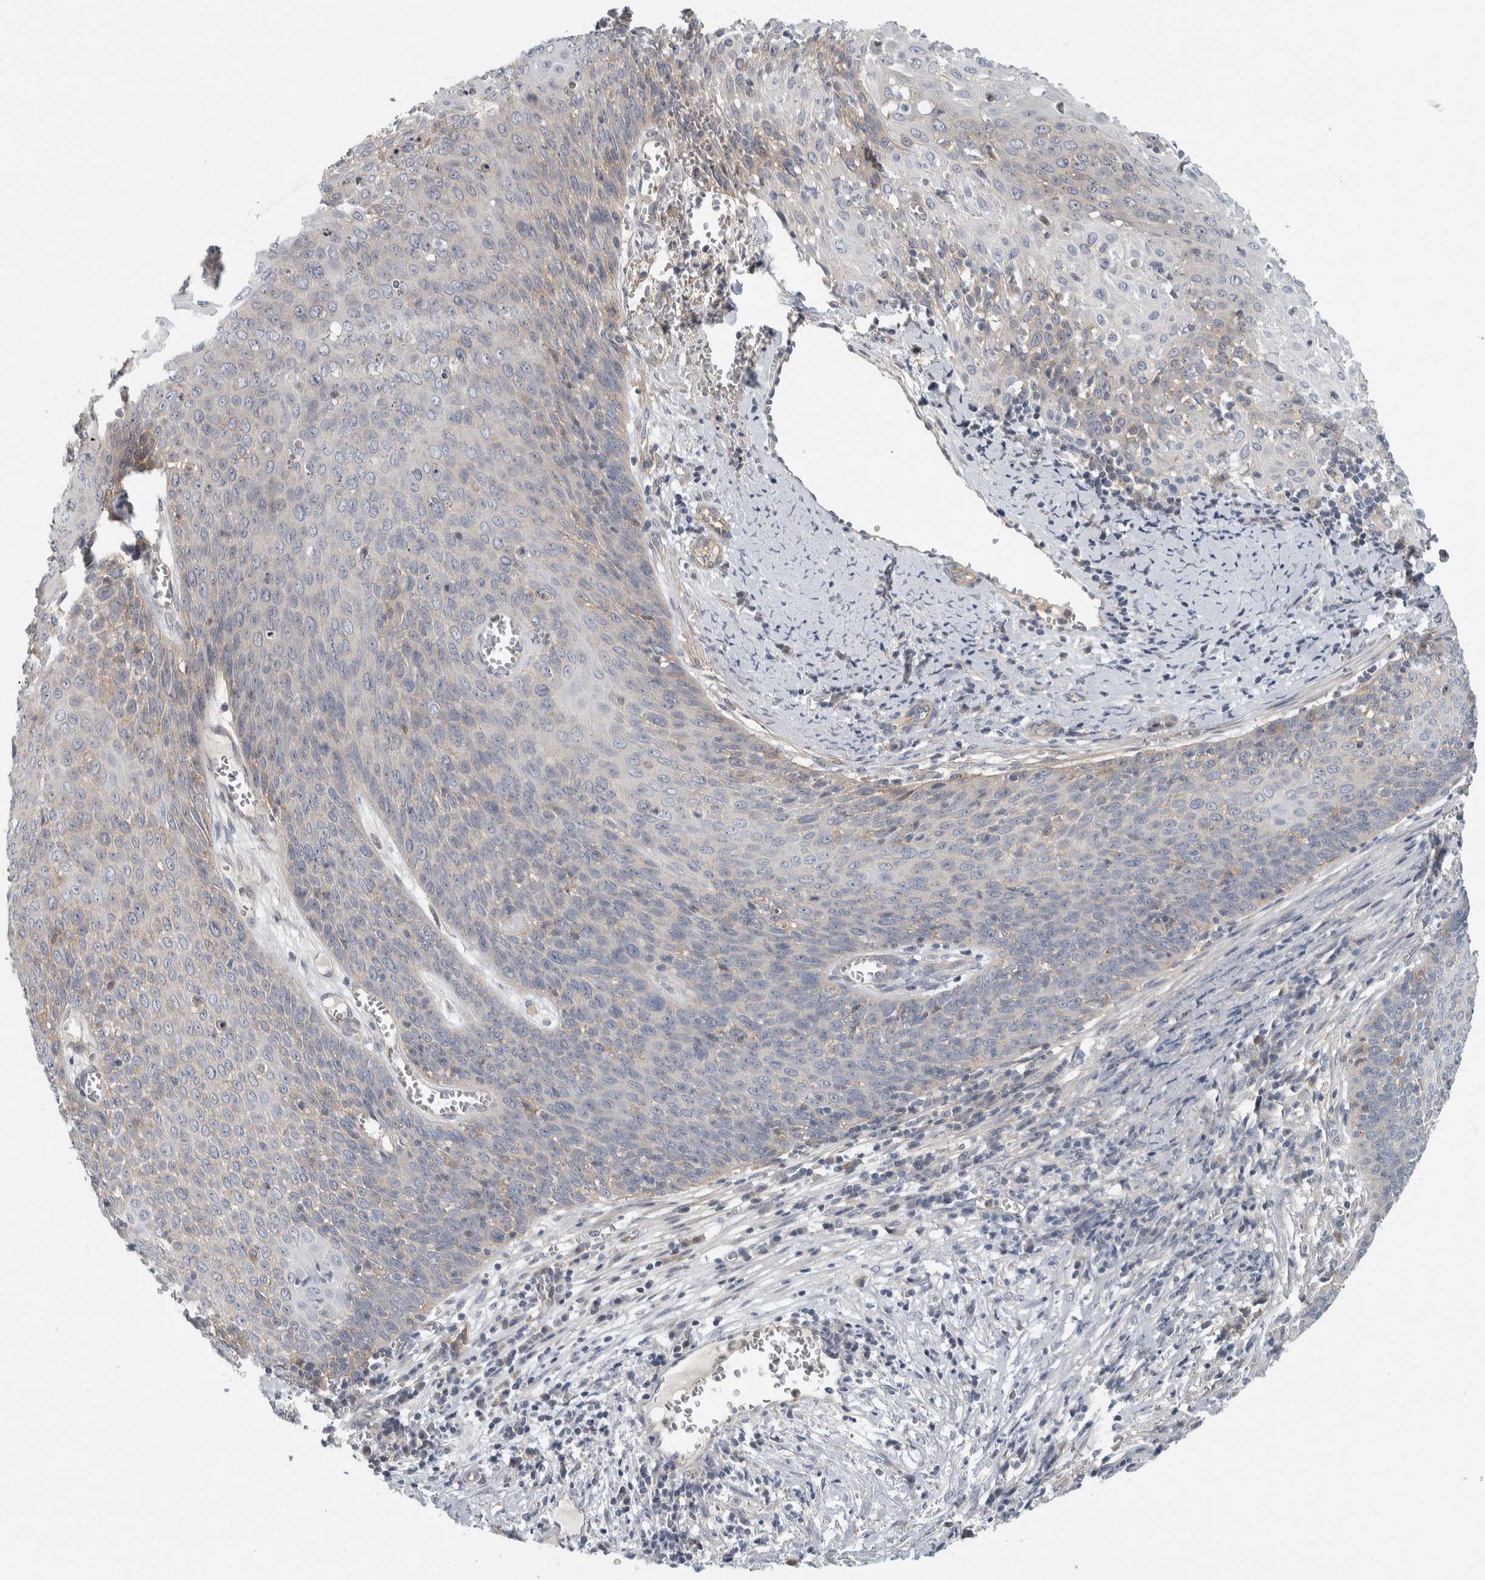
{"staining": {"intensity": "negative", "quantity": "none", "location": "none"}, "tissue": "cervical cancer", "cell_type": "Tumor cells", "image_type": "cancer", "snomed": [{"axis": "morphology", "description": "Squamous cell carcinoma, NOS"}, {"axis": "topography", "description": "Cervix"}], "caption": "Immunohistochemistry (IHC) photomicrograph of neoplastic tissue: cervical cancer (squamous cell carcinoma) stained with DAB (3,3'-diaminobenzidine) shows no significant protein positivity in tumor cells.", "gene": "KCNJ3", "patient": {"sex": "female", "age": 39}}